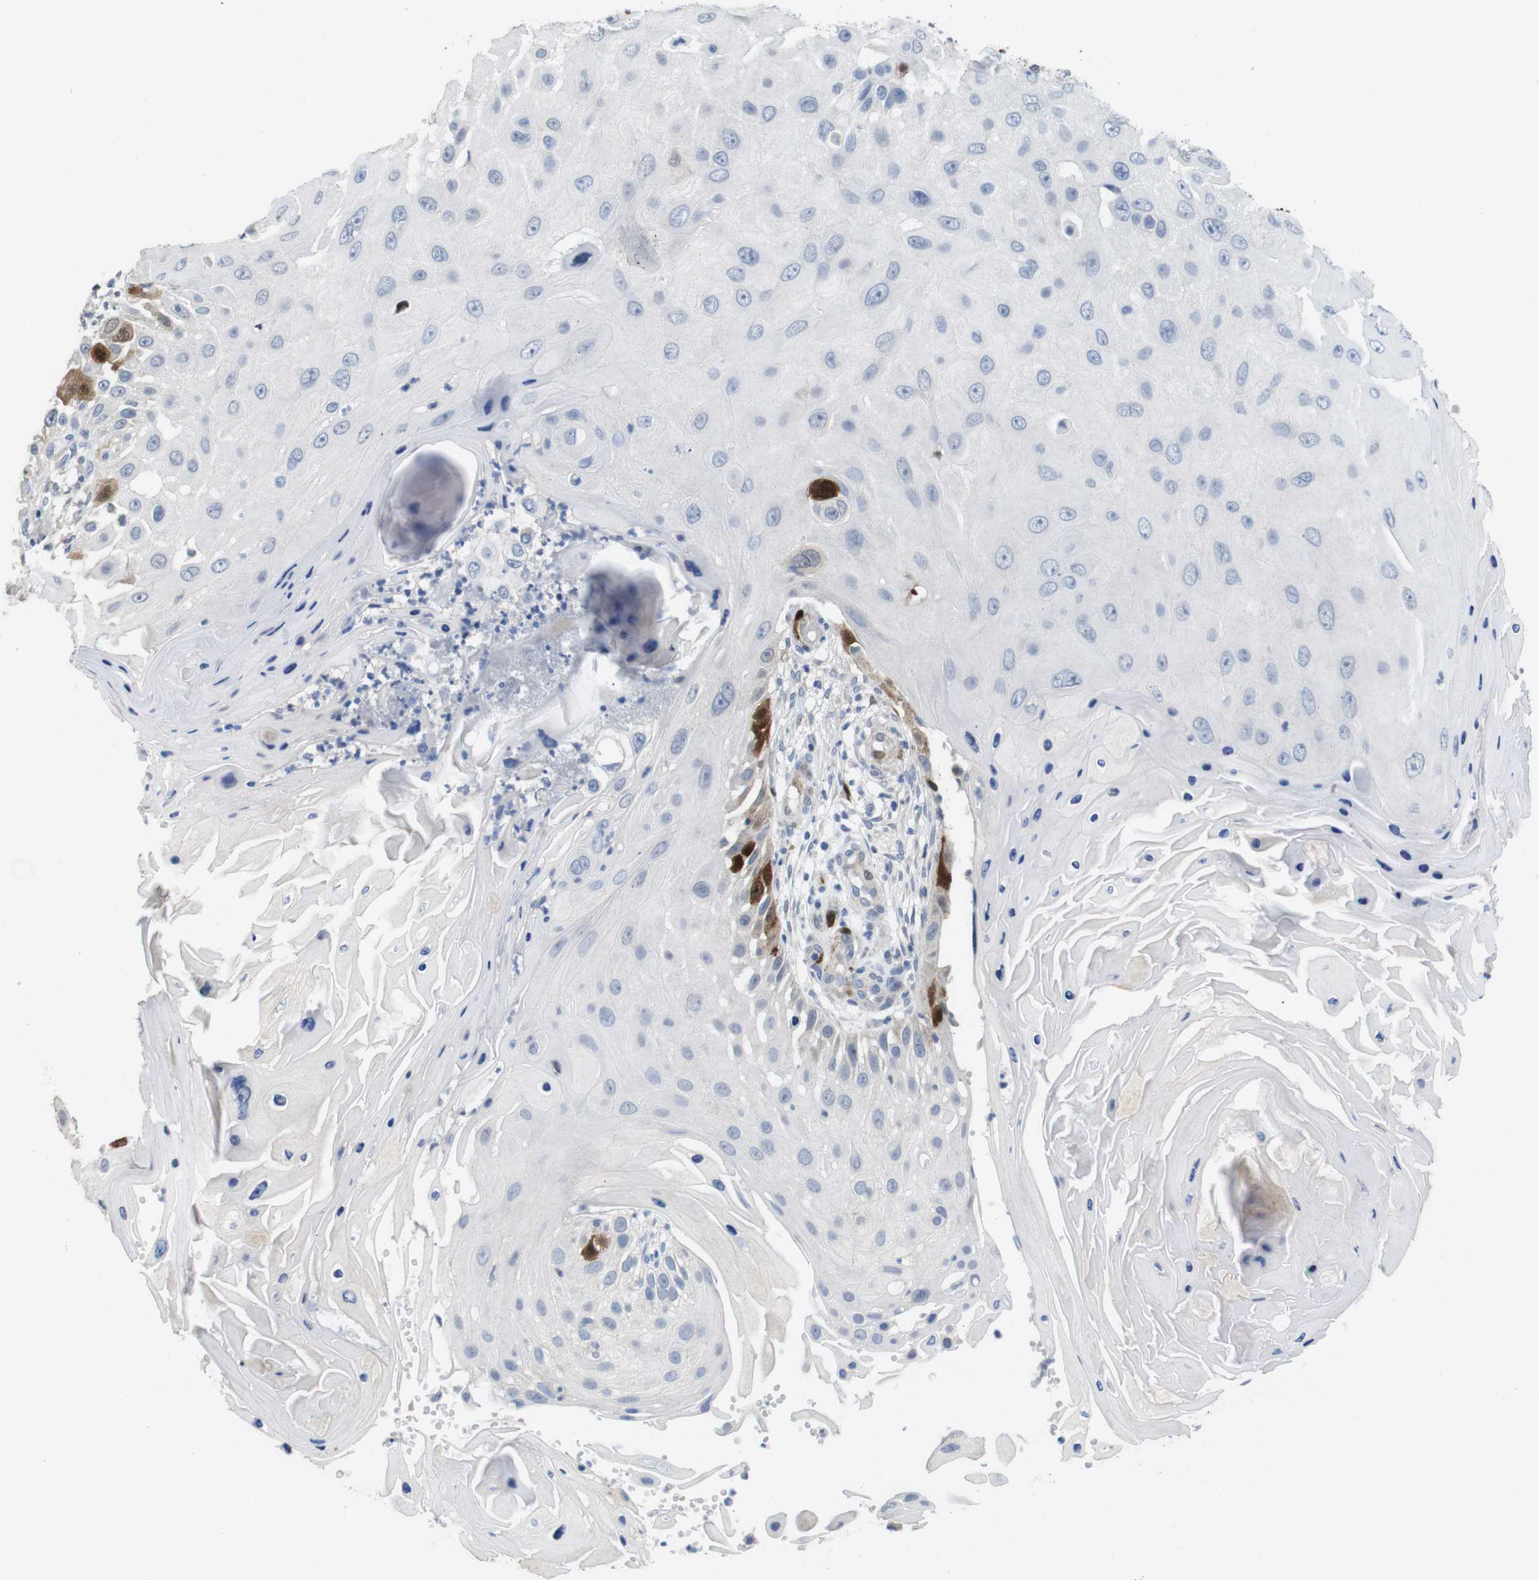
{"staining": {"intensity": "strong", "quantity": "<25%", "location": "nuclear"}, "tissue": "skin cancer", "cell_type": "Tumor cells", "image_type": "cancer", "snomed": [{"axis": "morphology", "description": "Squamous cell carcinoma, NOS"}, {"axis": "topography", "description": "Skin"}], "caption": "Immunohistochemistry (IHC) (DAB) staining of human skin cancer exhibits strong nuclear protein staining in approximately <25% of tumor cells. Ihc stains the protein in brown and the nuclei are stained blue.", "gene": "KPNA2", "patient": {"sex": "female", "age": 44}}